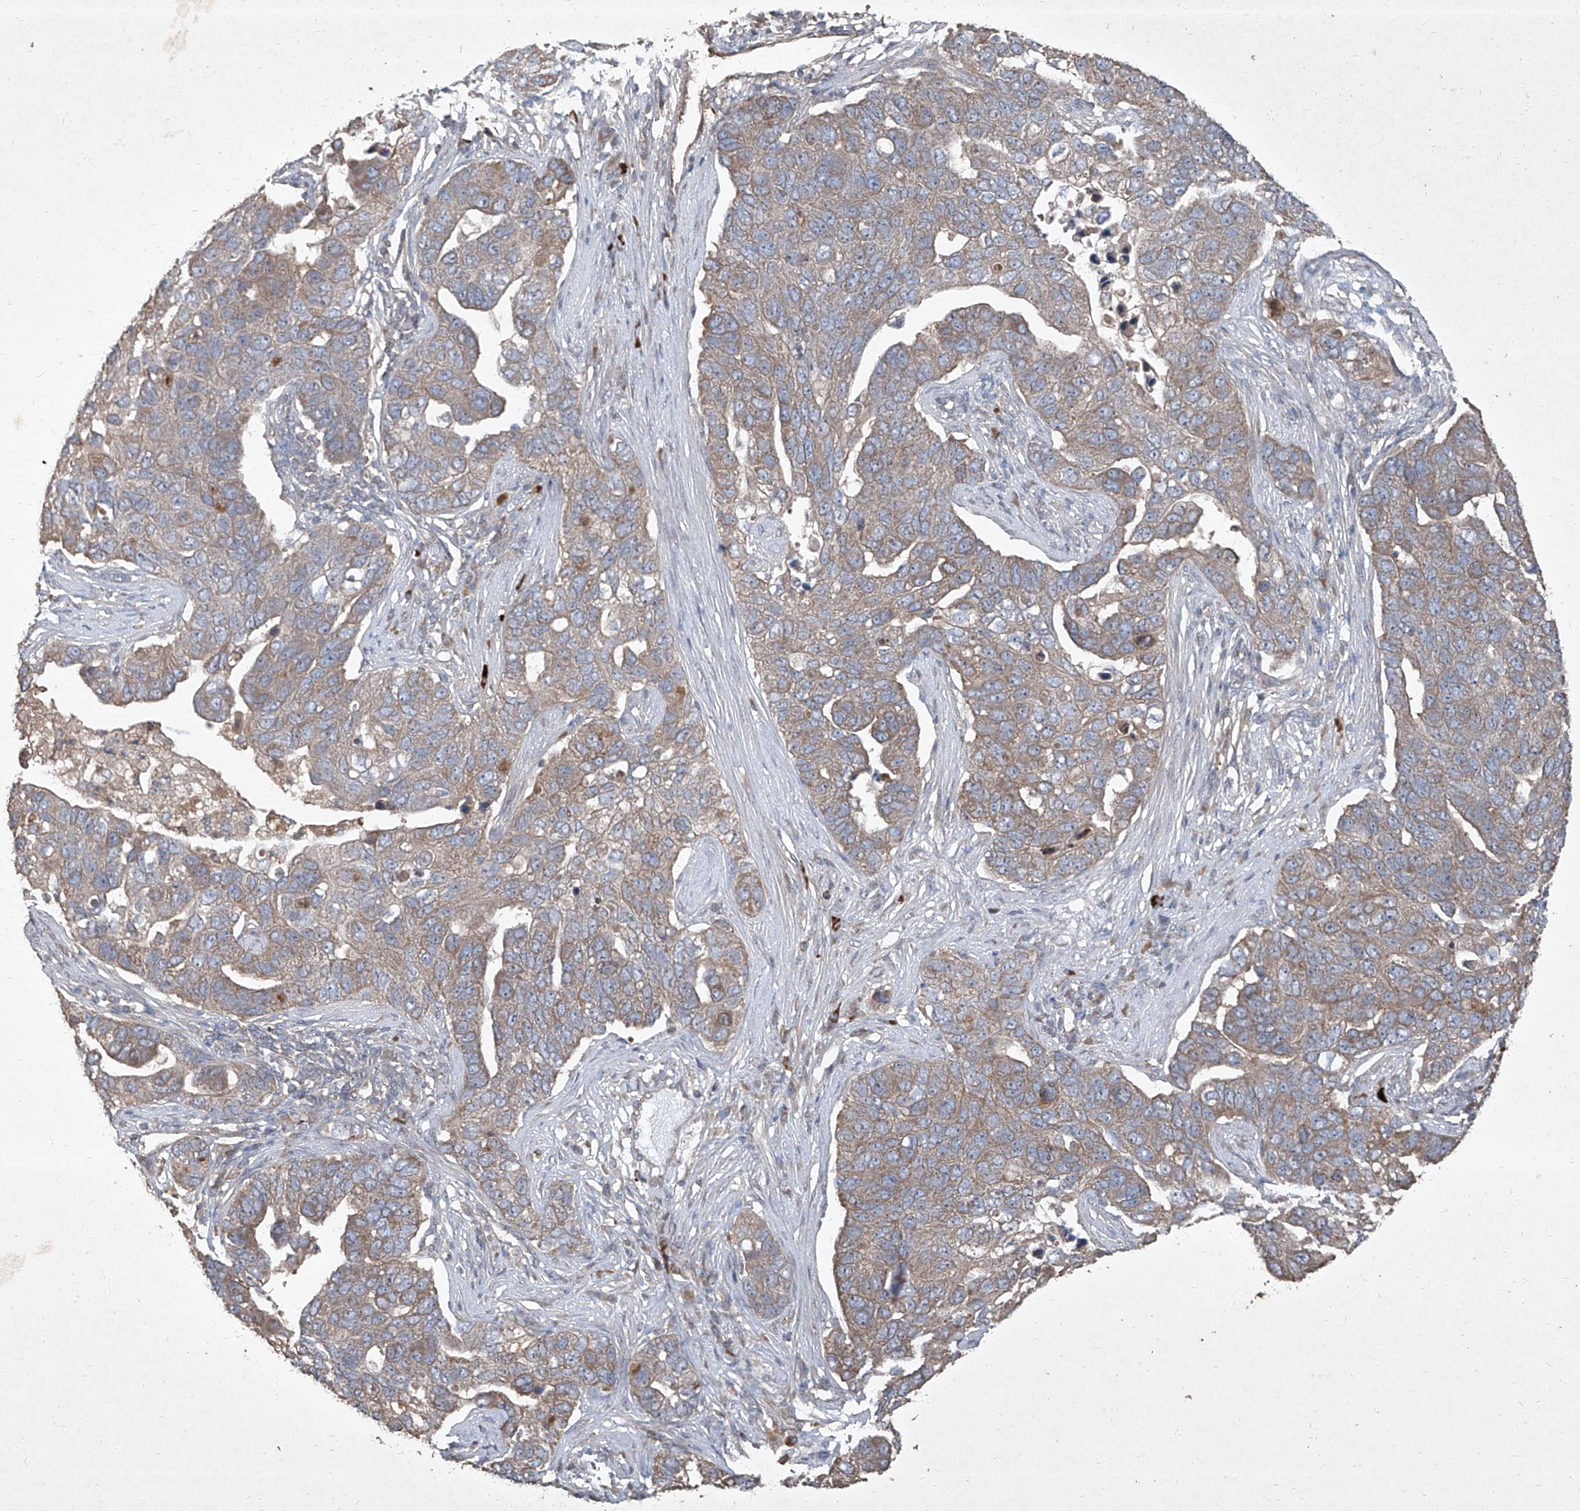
{"staining": {"intensity": "moderate", "quantity": ">75%", "location": "cytoplasmic/membranous"}, "tissue": "pancreatic cancer", "cell_type": "Tumor cells", "image_type": "cancer", "snomed": [{"axis": "morphology", "description": "Adenocarcinoma, NOS"}, {"axis": "topography", "description": "Pancreas"}], "caption": "This is an image of immunohistochemistry staining of pancreatic cancer, which shows moderate positivity in the cytoplasmic/membranous of tumor cells.", "gene": "CCN1", "patient": {"sex": "female", "age": 61}}